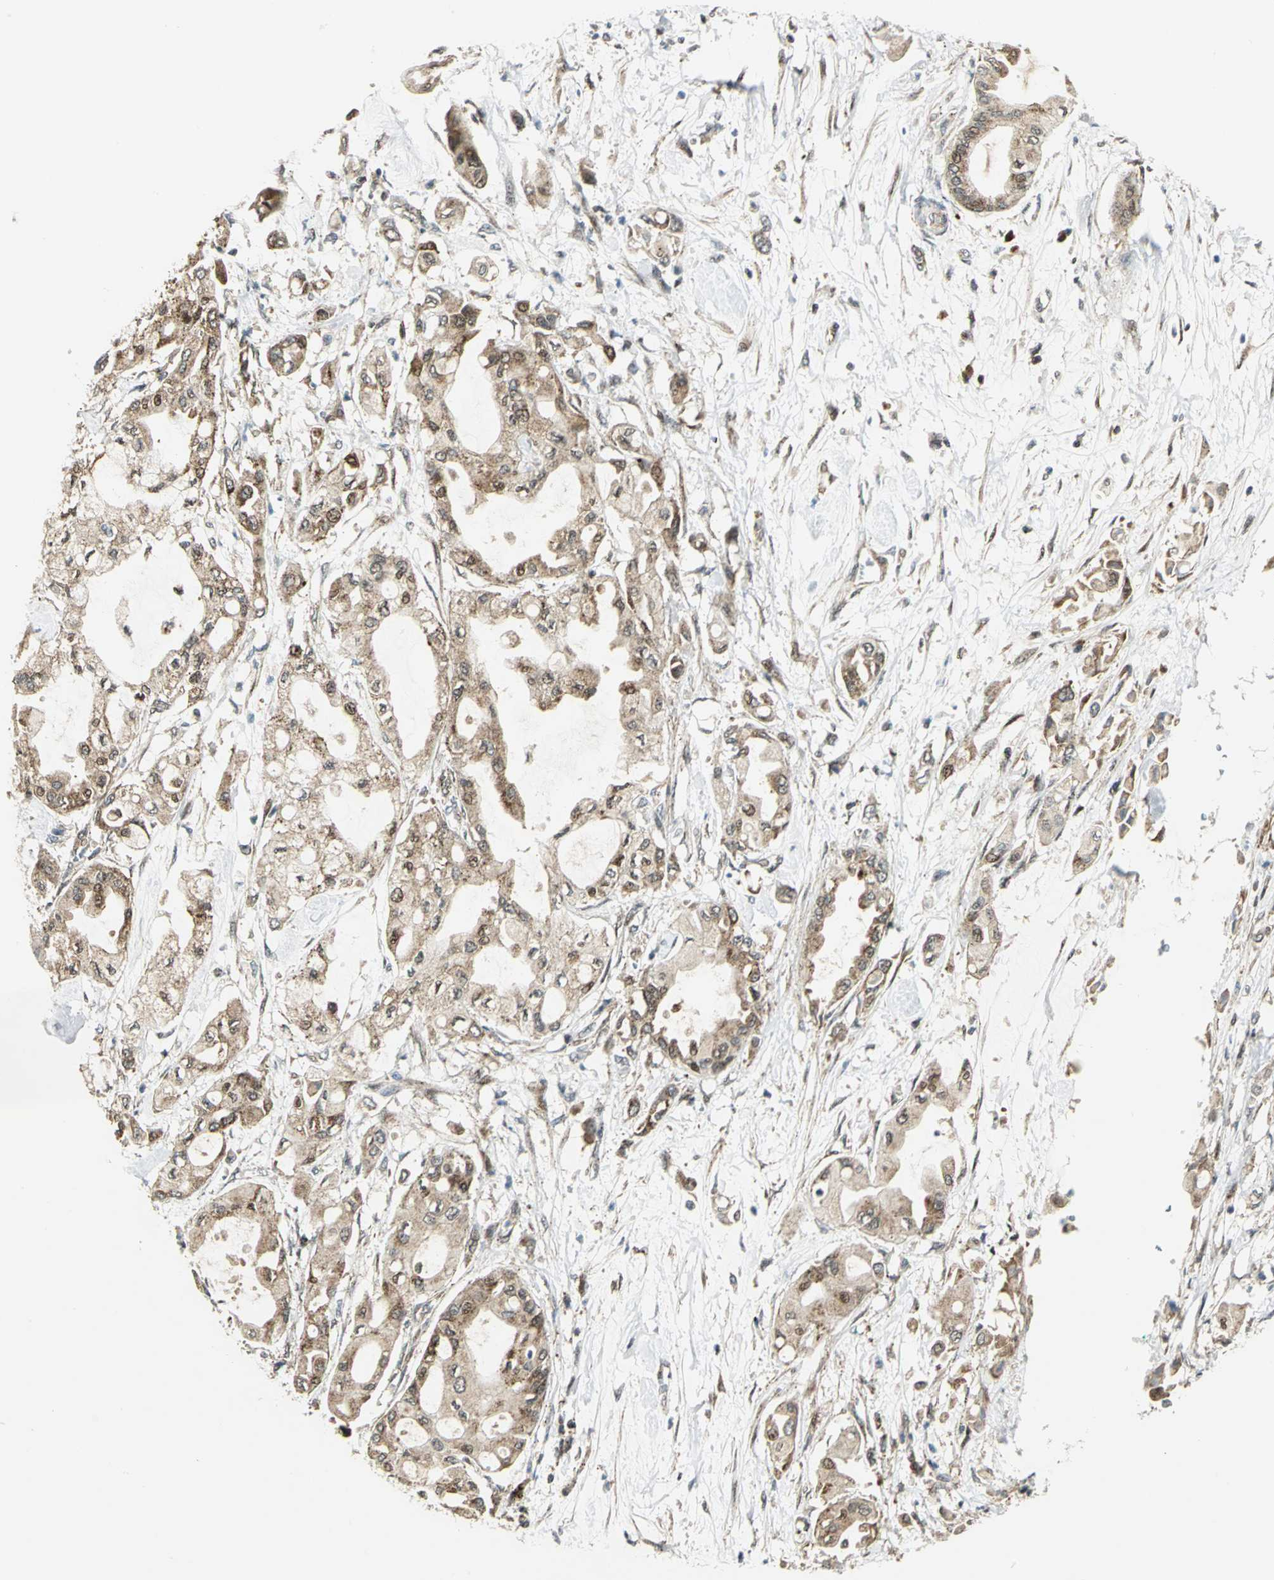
{"staining": {"intensity": "moderate", "quantity": ">75%", "location": "cytoplasmic/membranous,nuclear"}, "tissue": "pancreatic cancer", "cell_type": "Tumor cells", "image_type": "cancer", "snomed": [{"axis": "morphology", "description": "Adenocarcinoma, NOS"}, {"axis": "morphology", "description": "Adenocarcinoma, metastatic, NOS"}, {"axis": "topography", "description": "Lymph node"}, {"axis": "topography", "description": "Pancreas"}, {"axis": "topography", "description": "Duodenum"}], "caption": "A micrograph of human metastatic adenocarcinoma (pancreatic) stained for a protein reveals moderate cytoplasmic/membranous and nuclear brown staining in tumor cells. (brown staining indicates protein expression, while blue staining denotes nuclei).", "gene": "ATP6V1A", "patient": {"sex": "female", "age": 64}}